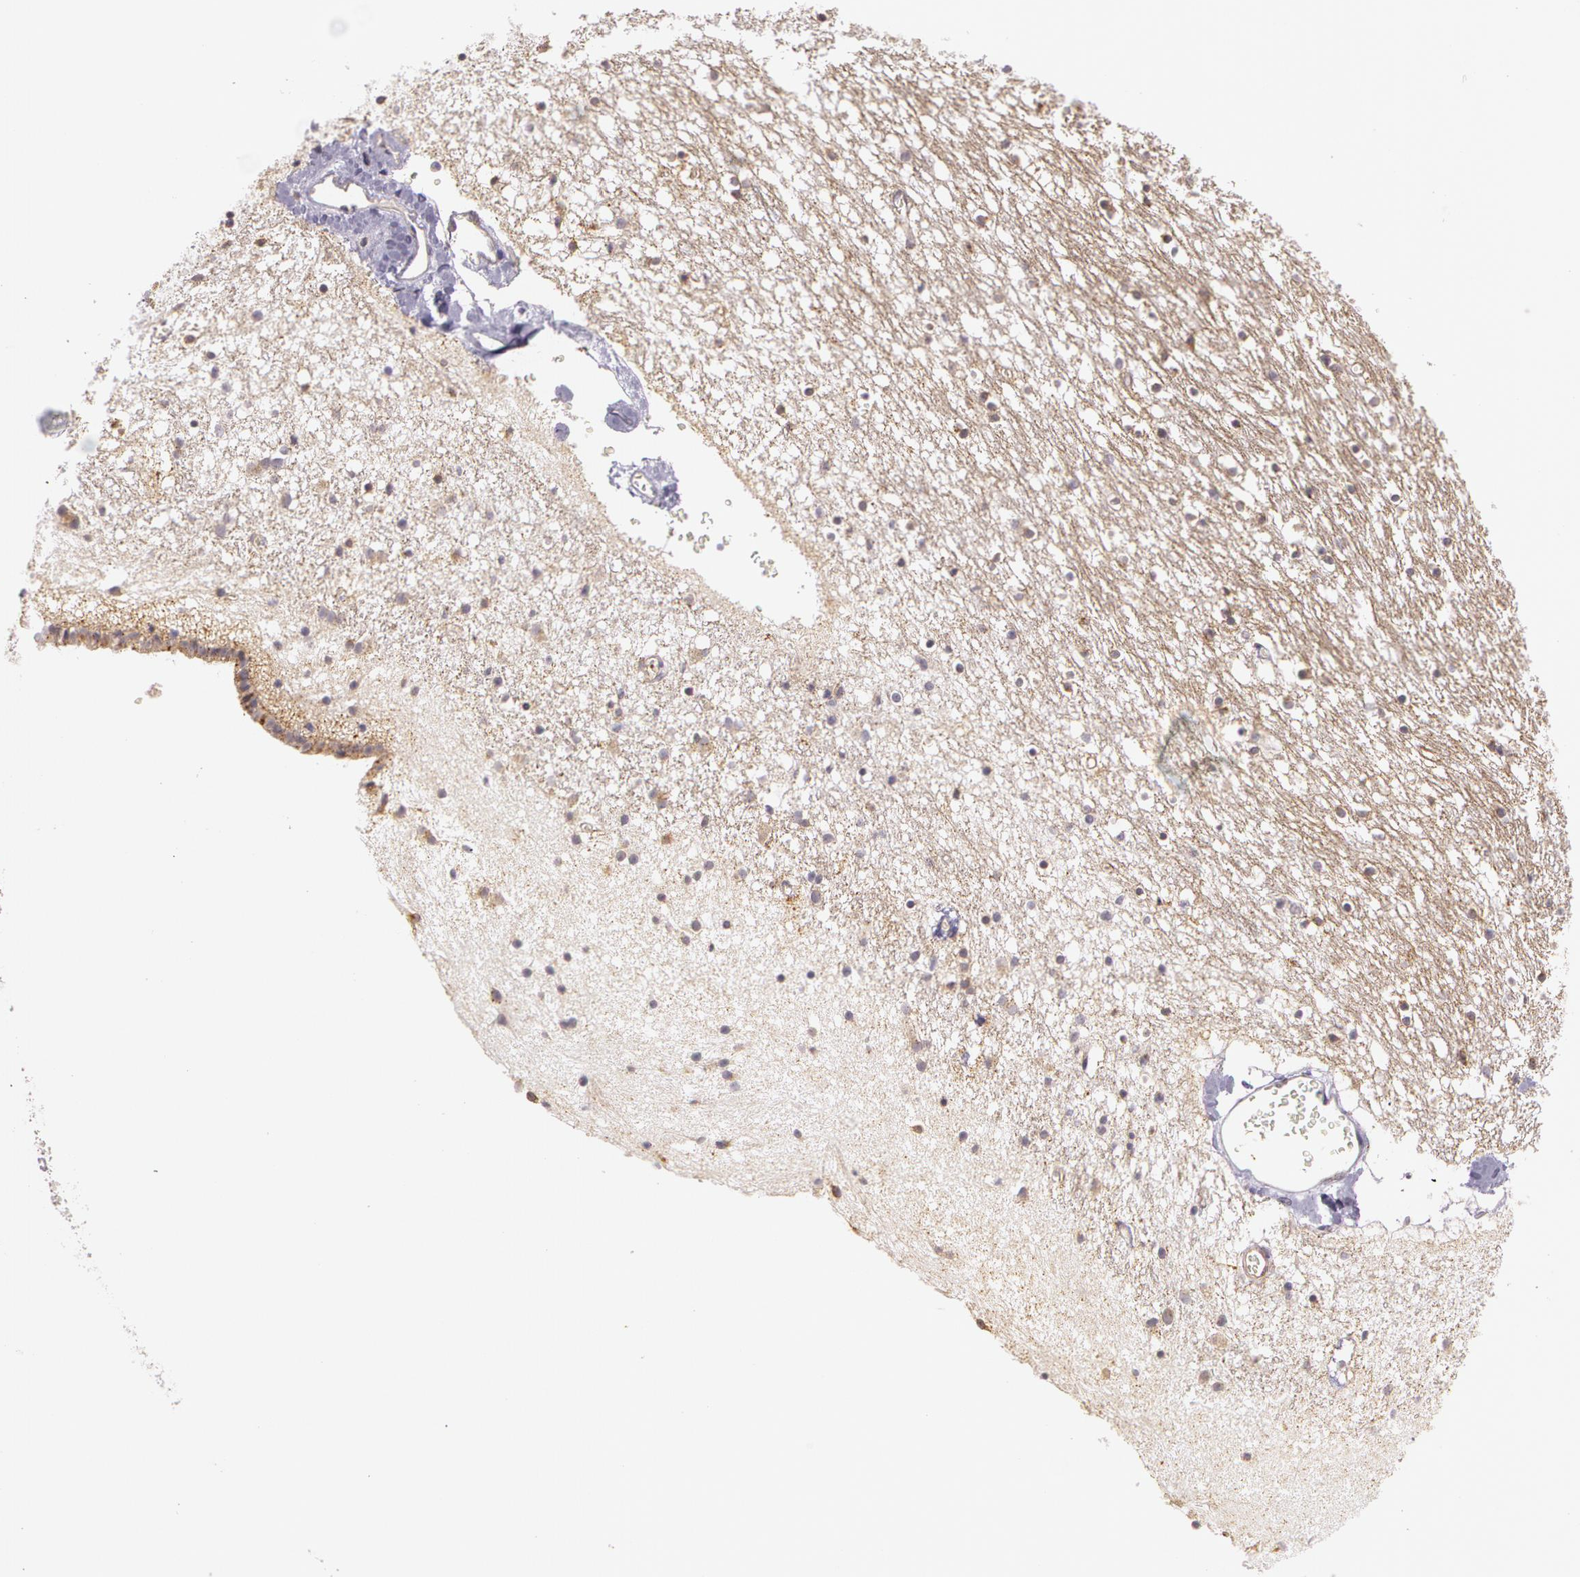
{"staining": {"intensity": "weak", "quantity": "25%-75%", "location": "cytoplasmic/membranous"}, "tissue": "caudate", "cell_type": "Glial cells", "image_type": "normal", "snomed": [{"axis": "morphology", "description": "Normal tissue, NOS"}, {"axis": "topography", "description": "Lateral ventricle wall"}], "caption": "This histopathology image reveals immunohistochemistry (IHC) staining of normal human caudate, with low weak cytoplasmic/membranous staining in about 25%-75% of glial cells.", "gene": "APP", "patient": {"sex": "male", "age": 45}}